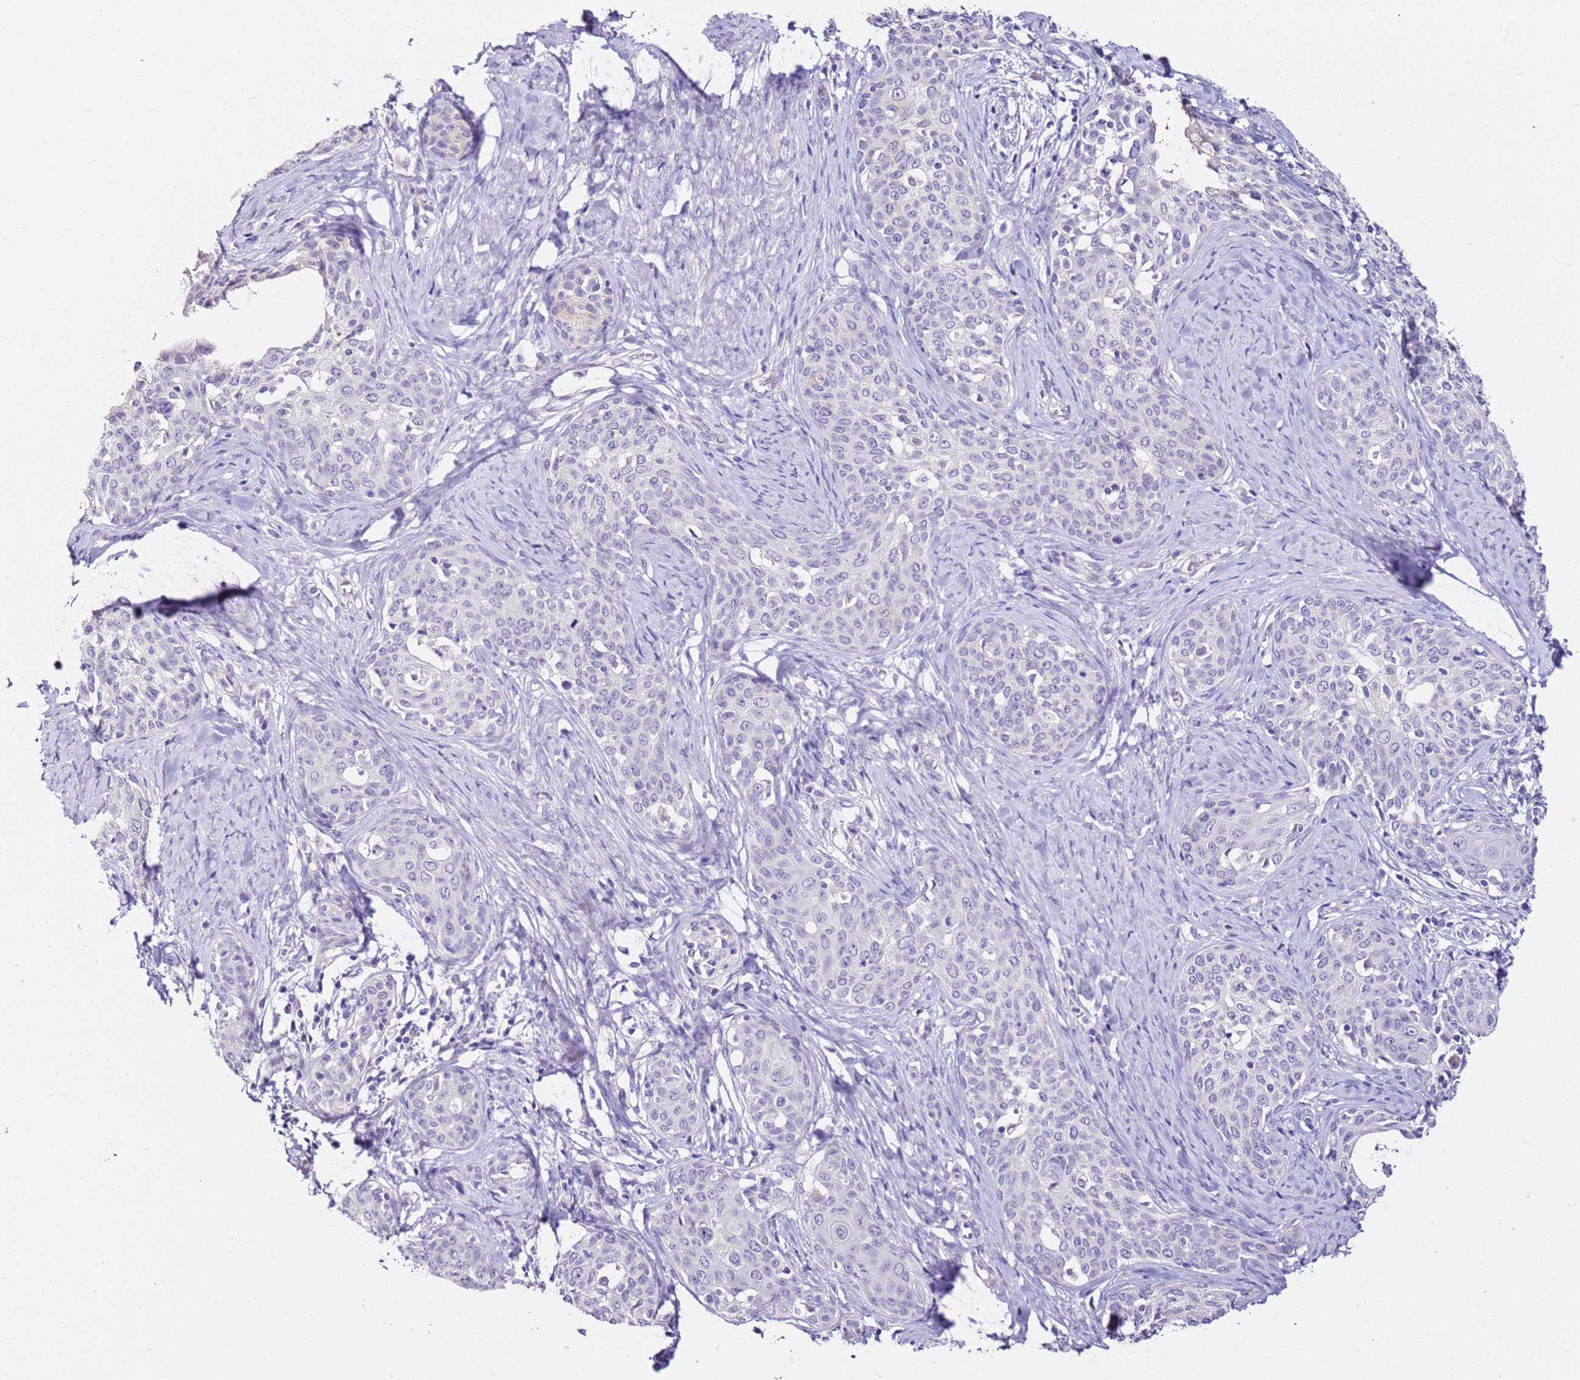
{"staining": {"intensity": "negative", "quantity": "none", "location": "none"}, "tissue": "cervical cancer", "cell_type": "Tumor cells", "image_type": "cancer", "snomed": [{"axis": "morphology", "description": "Squamous cell carcinoma, NOS"}, {"axis": "morphology", "description": "Adenocarcinoma, NOS"}, {"axis": "topography", "description": "Cervix"}], "caption": "High magnification brightfield microscopy of cervical adenocarcinoma stained with DAB (3,3'-diaminobenzidine) (brown) and counterstained with hematoxylin (blue): tumor cells show no significant staining.", "gene": "HGD", "patient": {"sex": "female", "age": 52}}